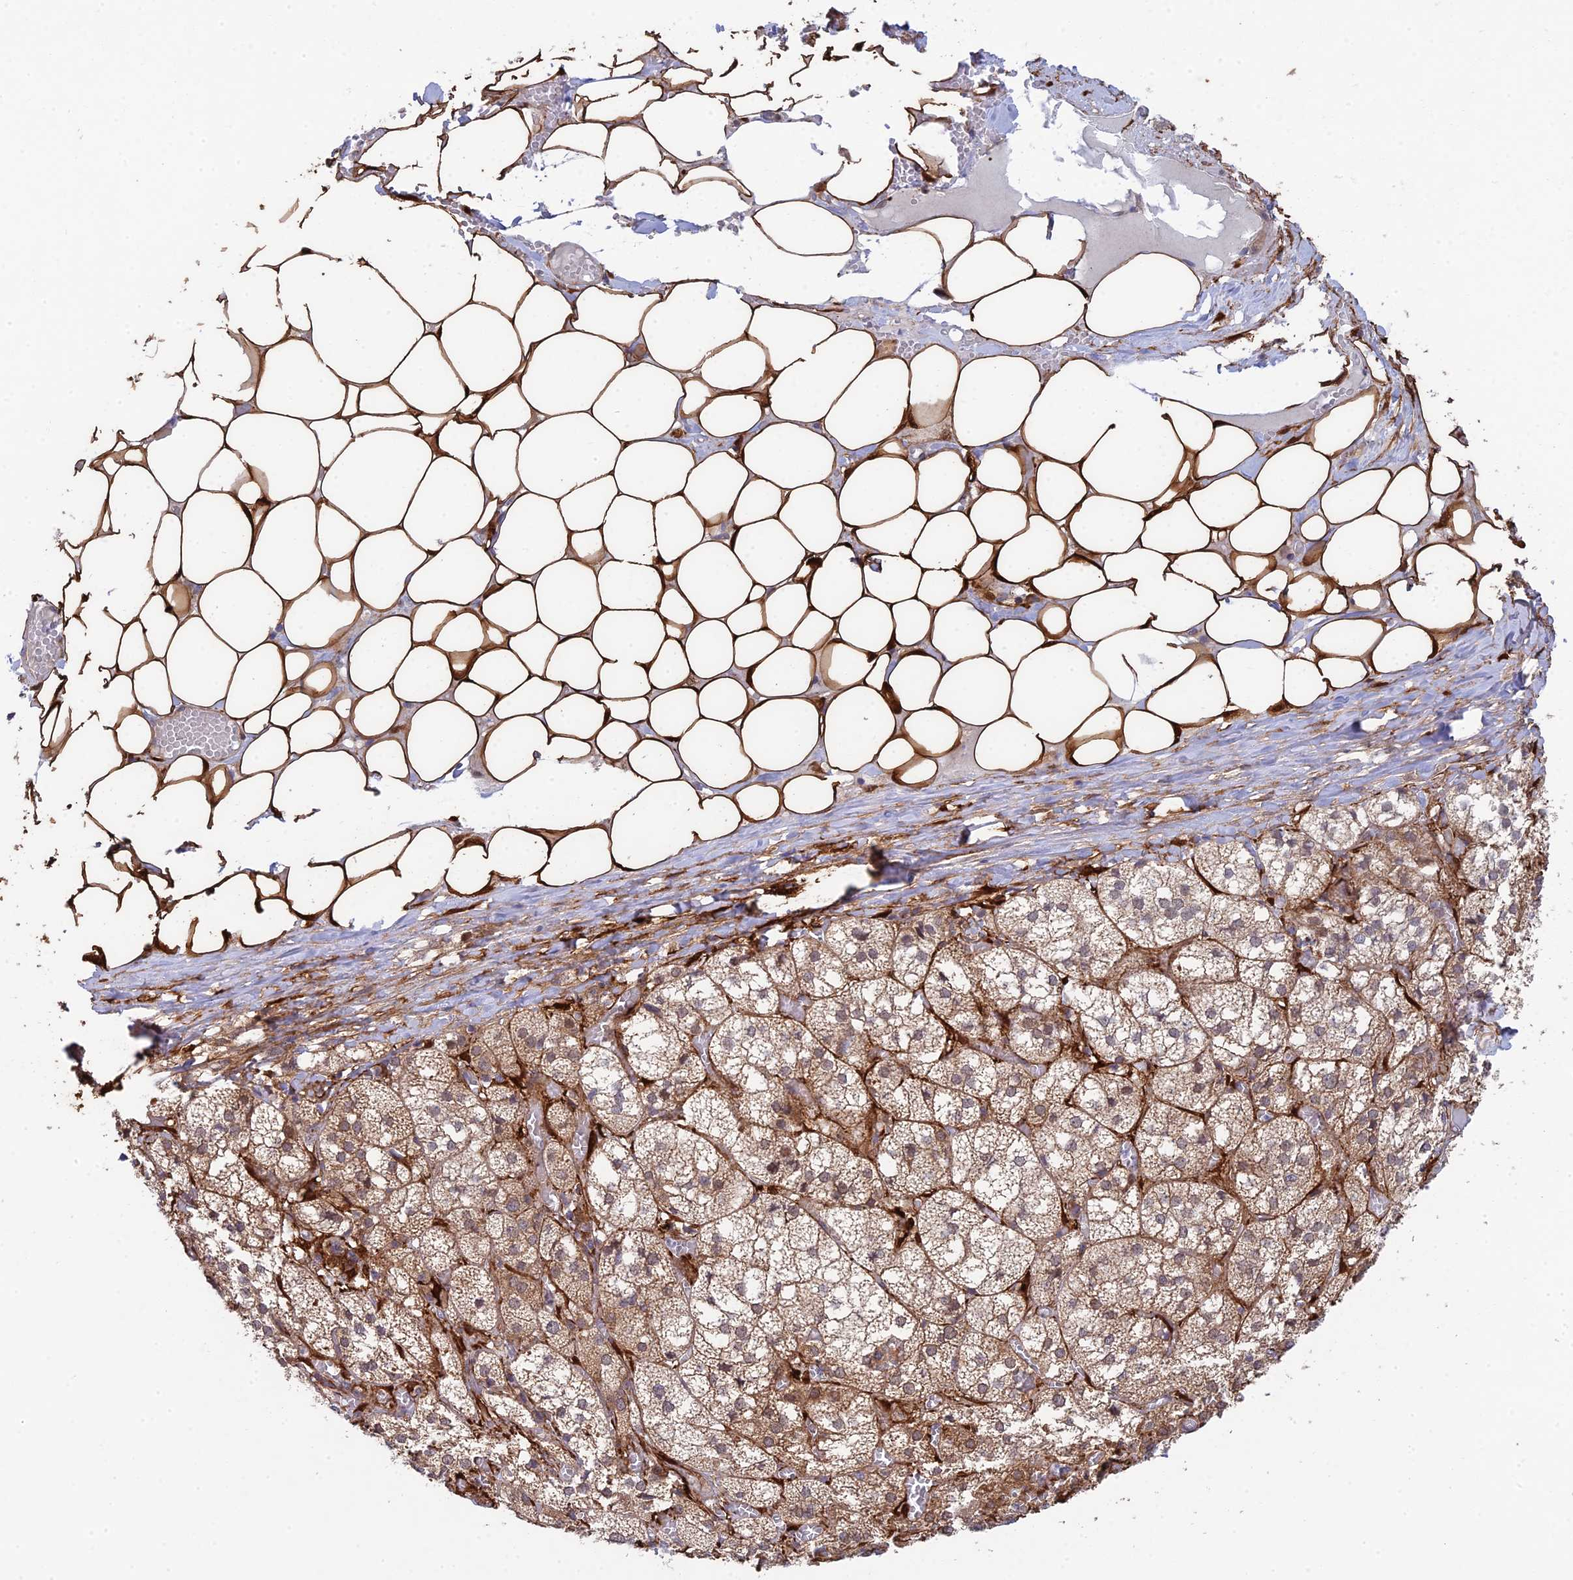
{"staining": {"intensity": "moderate", "quantity": ">75%", "location": "cytoplasmic/membranous"}, "tissue": "adrenal gland", "cell_type": "Glandular cells", "image_type": "normal", "snomed": [{"axis": "morphology", "description": "Normal tissue, NOS"}, {"axis": "topography", "description": "Adrenal gland"}], "caption": "An IHC histopathology image of normal tissue is shown. Protein staining in brown labels moderate cytoplasmic/membranous positivity in adrenal gland within glandular cells. Immunohistochemistry (ihc) stains the protein in brown and the nuclei are stained blue.", "gene": "INCA1", "patient": {"sex": "female", "age": 61}}